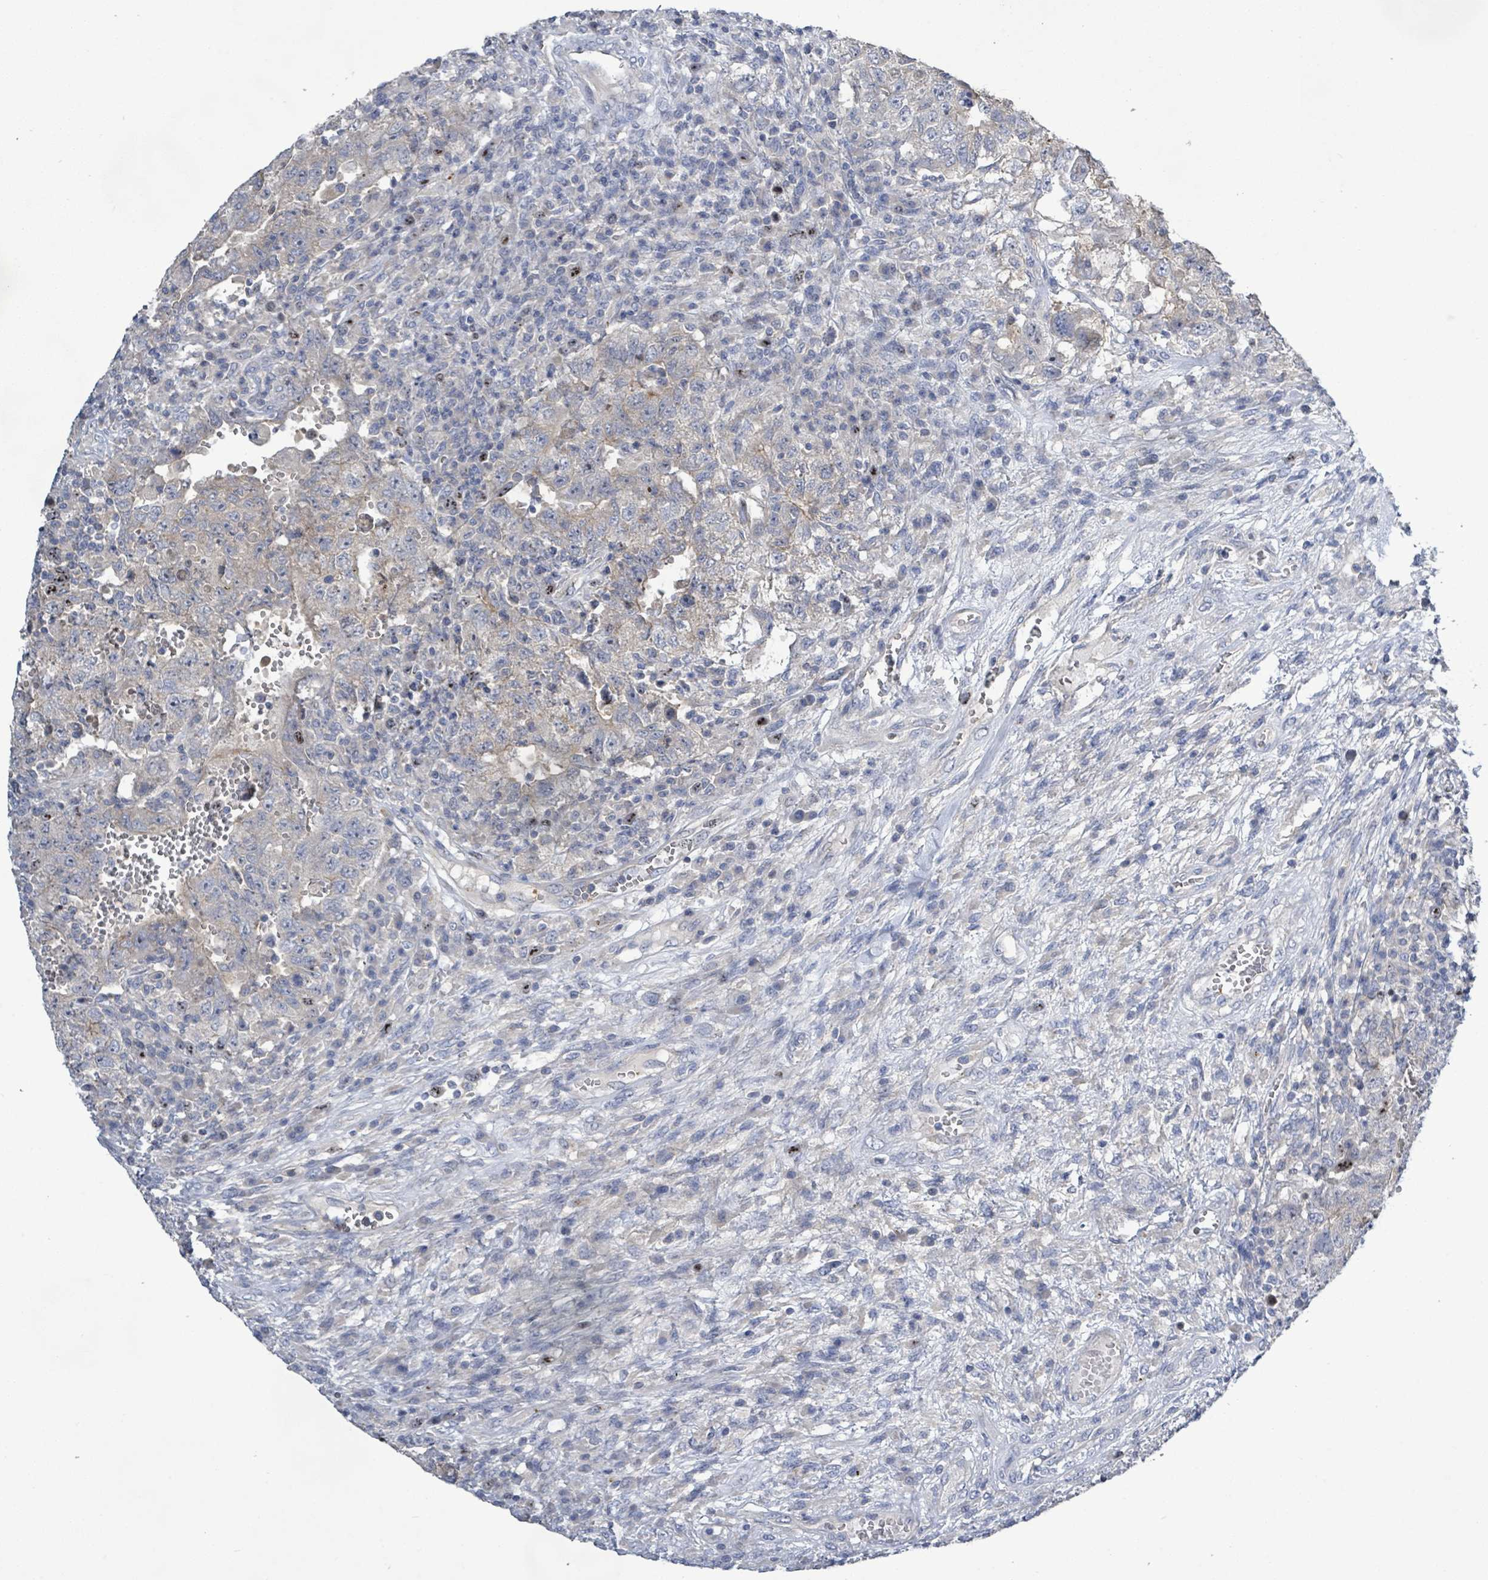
{"staining": {"intensity": "weak", "quantity": "<25%", "location": "cytoplasmic/membranous"}, "tissue": "testis cancer", "cell_type": "Tumor cells", "image_type": "cancer", "snomed": [{"axis": "morphology", "description": "Carcinoma, Embryonal, NOS"}, {"axis": "topography", "description": "Testis"}], "caption": "Immunohistochemistry (IHC) micrograph of neoplastic tissue: human embryonal carcinoma (testis) stained with DAB exhibits no significant protein positivity in tumor cells. Brightfield microscopy of immunohistochemistry stained with DAB (brown) and hematoxylin (blue), captured at high magnification.", "gene": "KRAS", "patient": {"sex": "male", "age": 26}}